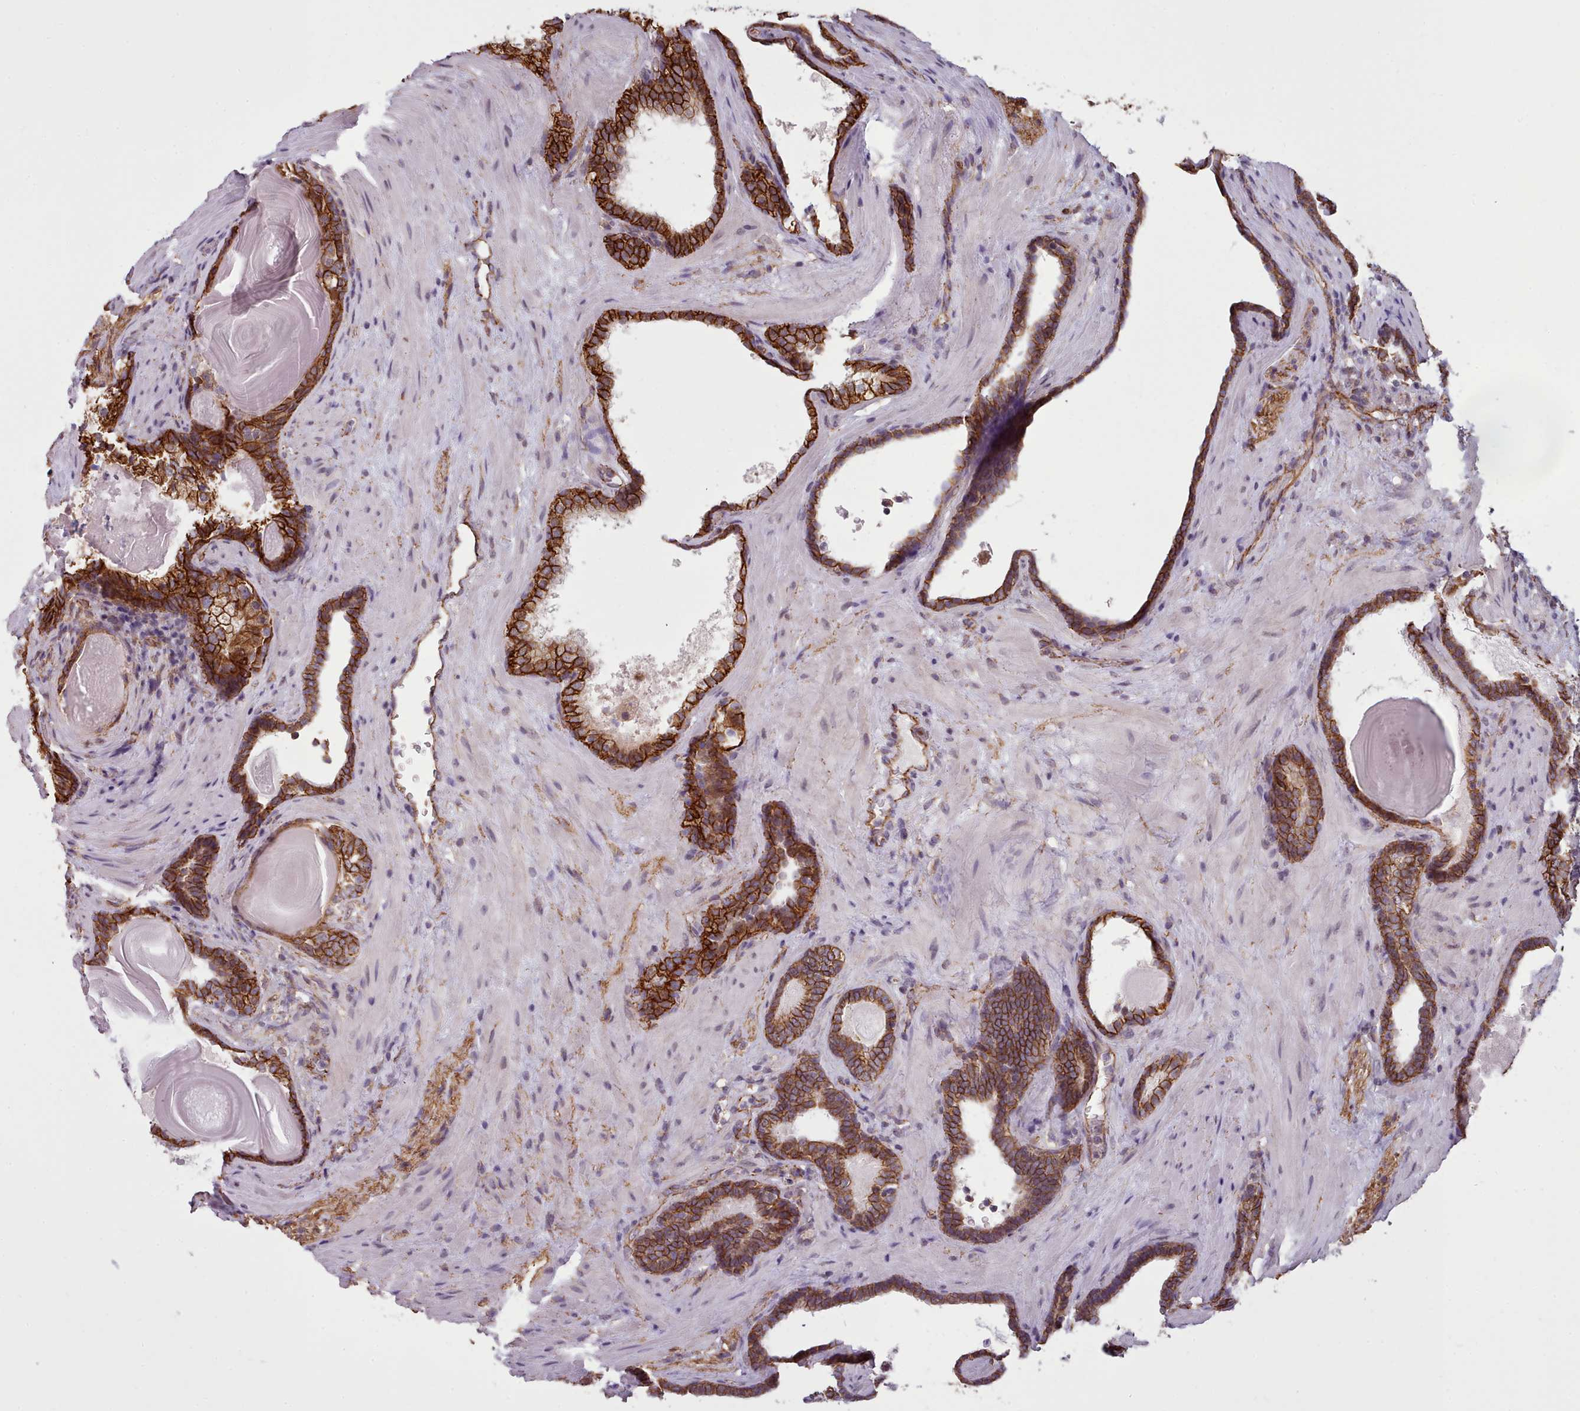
{"staining": {"intensity": "strong", "quantity": ">75%", "location": "cytoplasmic/membranous"}, "tissue": "prostate cancer", "cell_type": "Tumor cells", "image_type": "cancer", "snomed": [{"axis": "morphology", "description": "Adenocarcinoma, Low grade"}, {"axis": "topography", "description": "Prostate"}], "caption": "Immunohistochemistry of human adenocarcinoma (low-grade) (prostate) shows high levels of strong cytoplasmic/membranous staining in about >75% of tumor cells.", "gene": "MRPL46", "patient": {"sex": "male", "age": 60}}